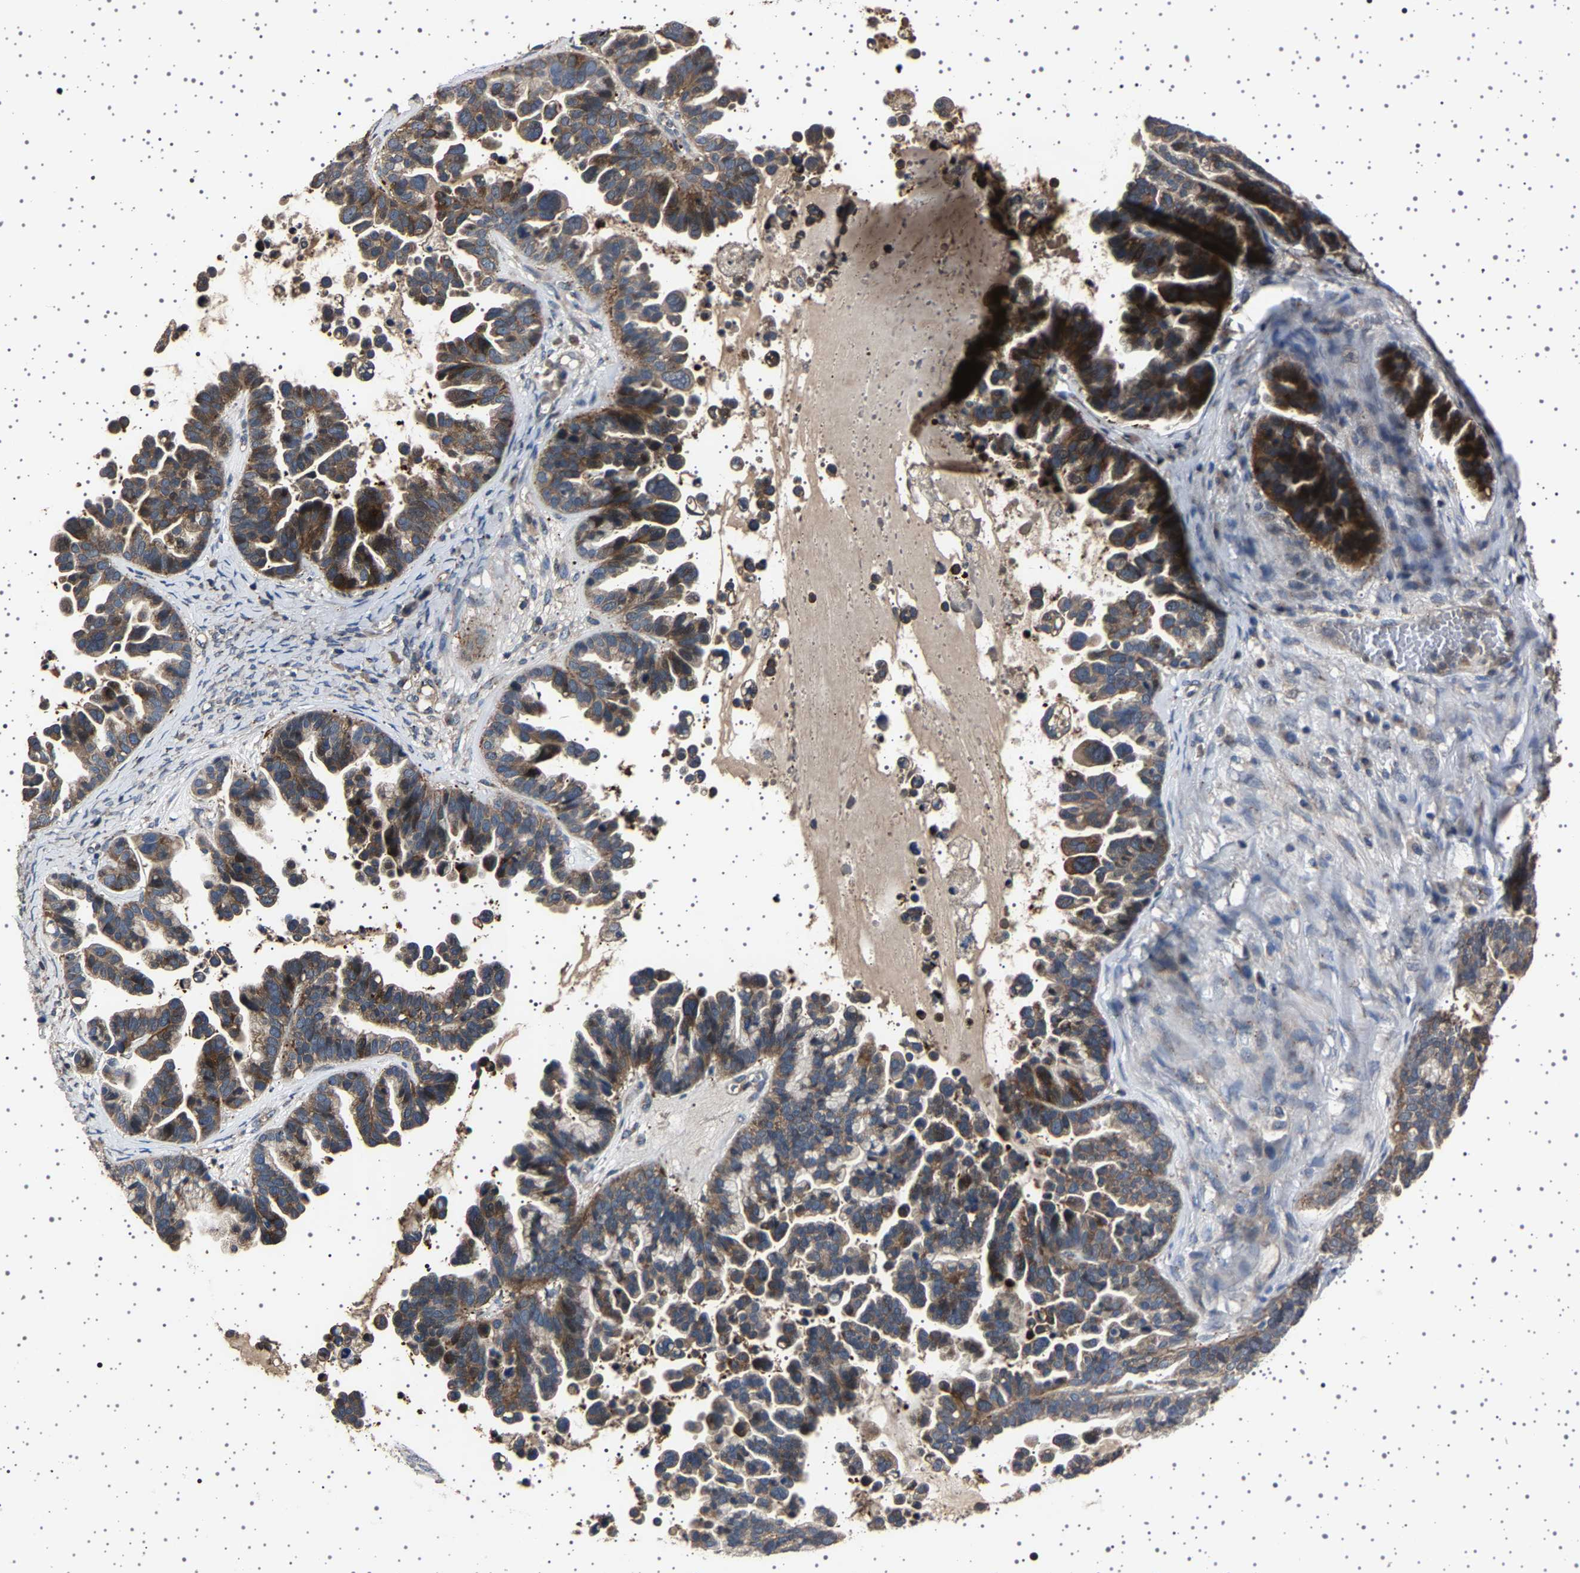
{"staining": {"intensity": "moderate", "quantity": ">75%", "location": "cytoplasmic/membranous"}, "tissue": "ovarian cancer", "cell_type": "Tumor cells", "image_type": "cancer", "snomed": [{"axis": "morphology", "description": "Cystadenocarcinoma, serous, NOS"}, {"axis": "topography", "description": "Ovary"}], "caption": "Ovarian serous cystadenocarcinoma tissue reveals moderate cytoplasmic/membranous expression in approximately >75% of tumor cells", "gene": "NCKAP1", "patient": {"sex": "female", "age": 56}}